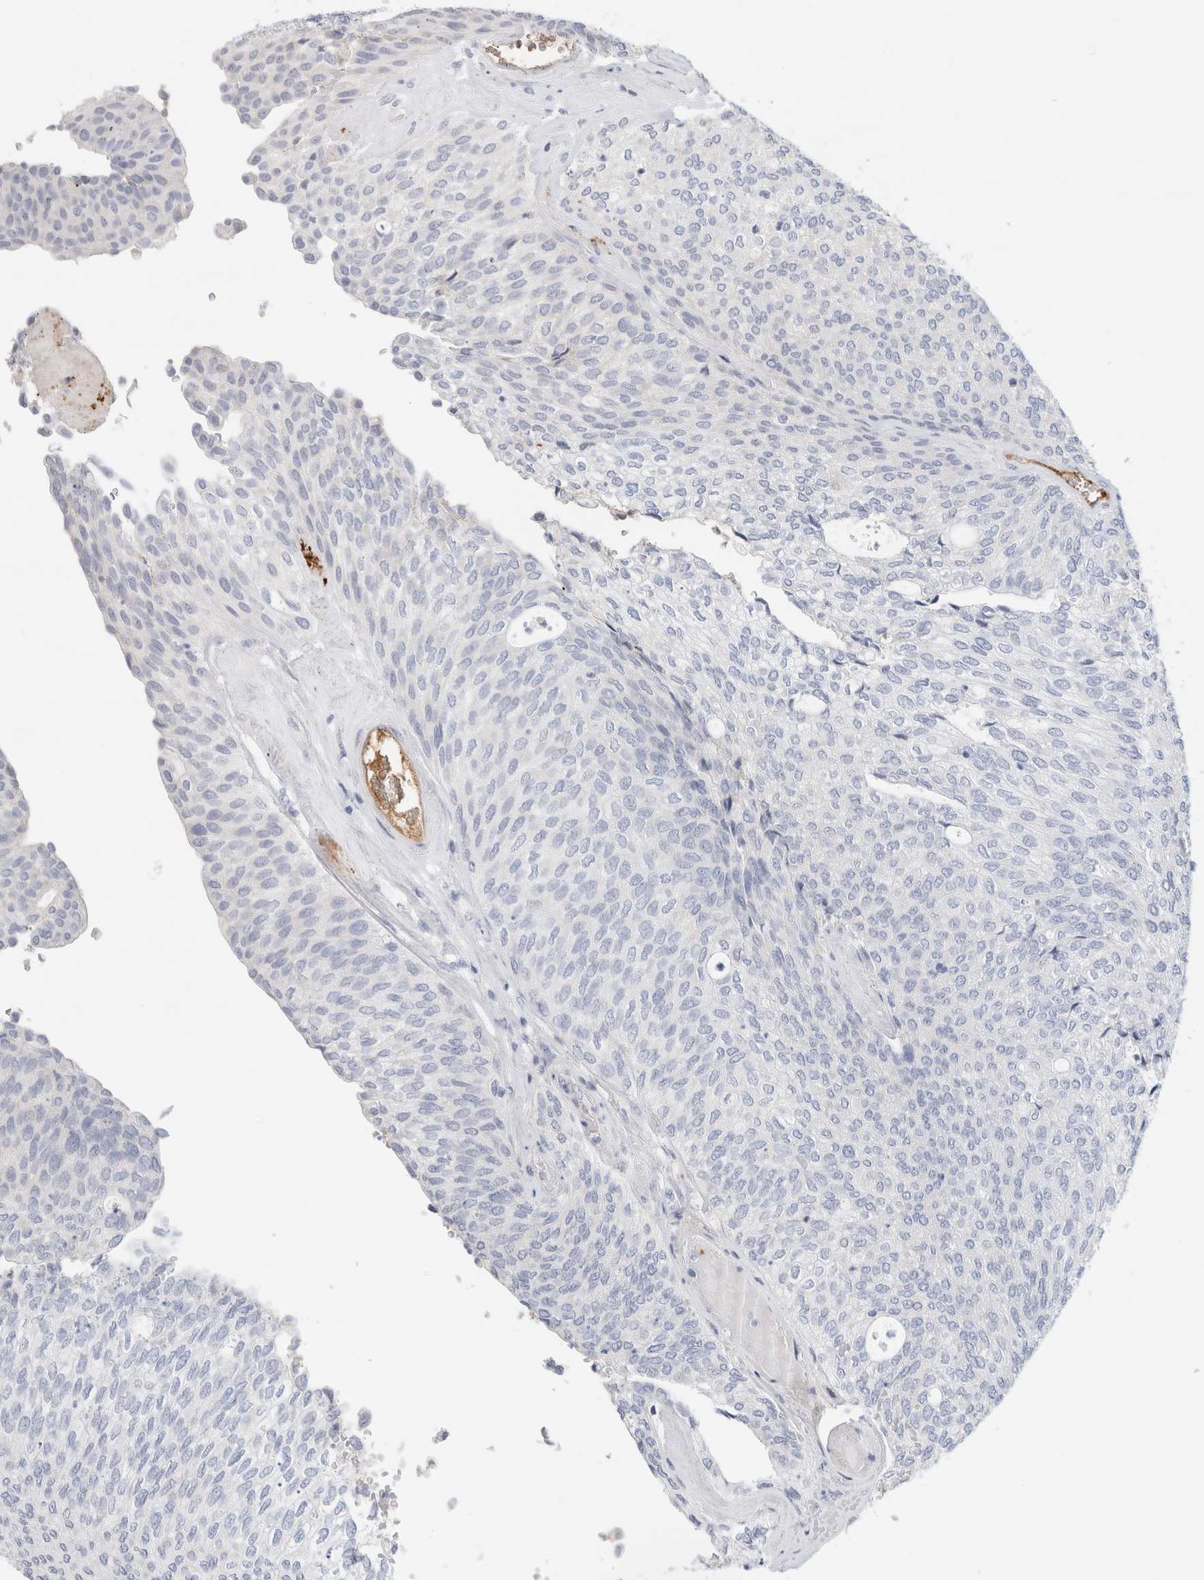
{"staining": {"intensity": "negative", "quantity": "none", "location": "none"}, "tissue": "urothelial cancer", "cell_type": "Tumor cells", "image_type": "cancer", "snomed": [{"axis": "morphology", "description": "Urothelial carcinoma, Low grade"}, {"axis": "topography", "description": "Urinary bladder"}], "caption": "Protein analysis of low-grade urothelial carcinoma displays no significant expression in tumor cells.", "gene": "ECHDC2", "patient": {"sex": "female", "age": 79}}